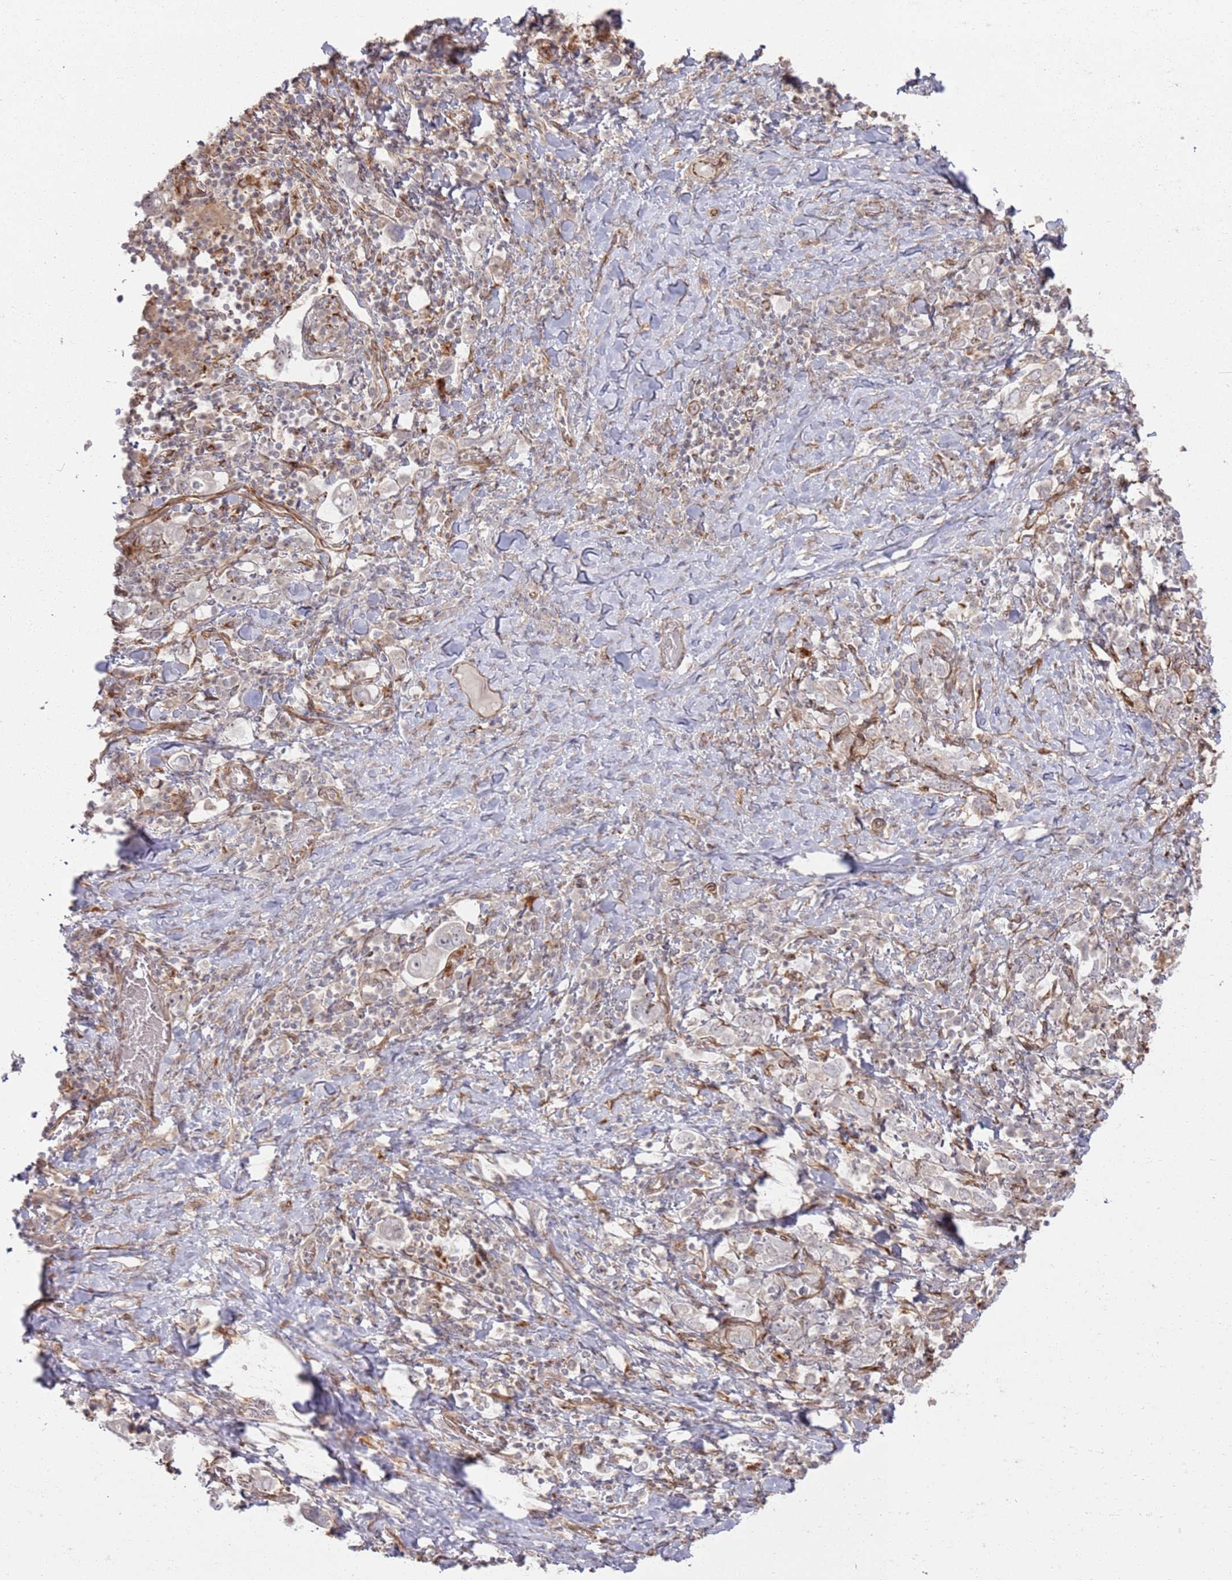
{"staining": {"intensity": "negative", "quantity": "none", "location": "none"}, "tissue": "stomach cancer", "cell_type": "Tumor cells", "image_type": "cancer", "snomed": [{"axis": "morphology", "description": "Adenocarcinoma, NOS"}, {"axis": "topography", "description": "Stomach, upper"}, {"axis": "topography", "description": "Stomach"}], "caption": "This is an IHC image of human stomach cancer. There is no positivity in tumor cells.", "gene": "PHF21A", "patient": {"sex": "male", "age": 62}}